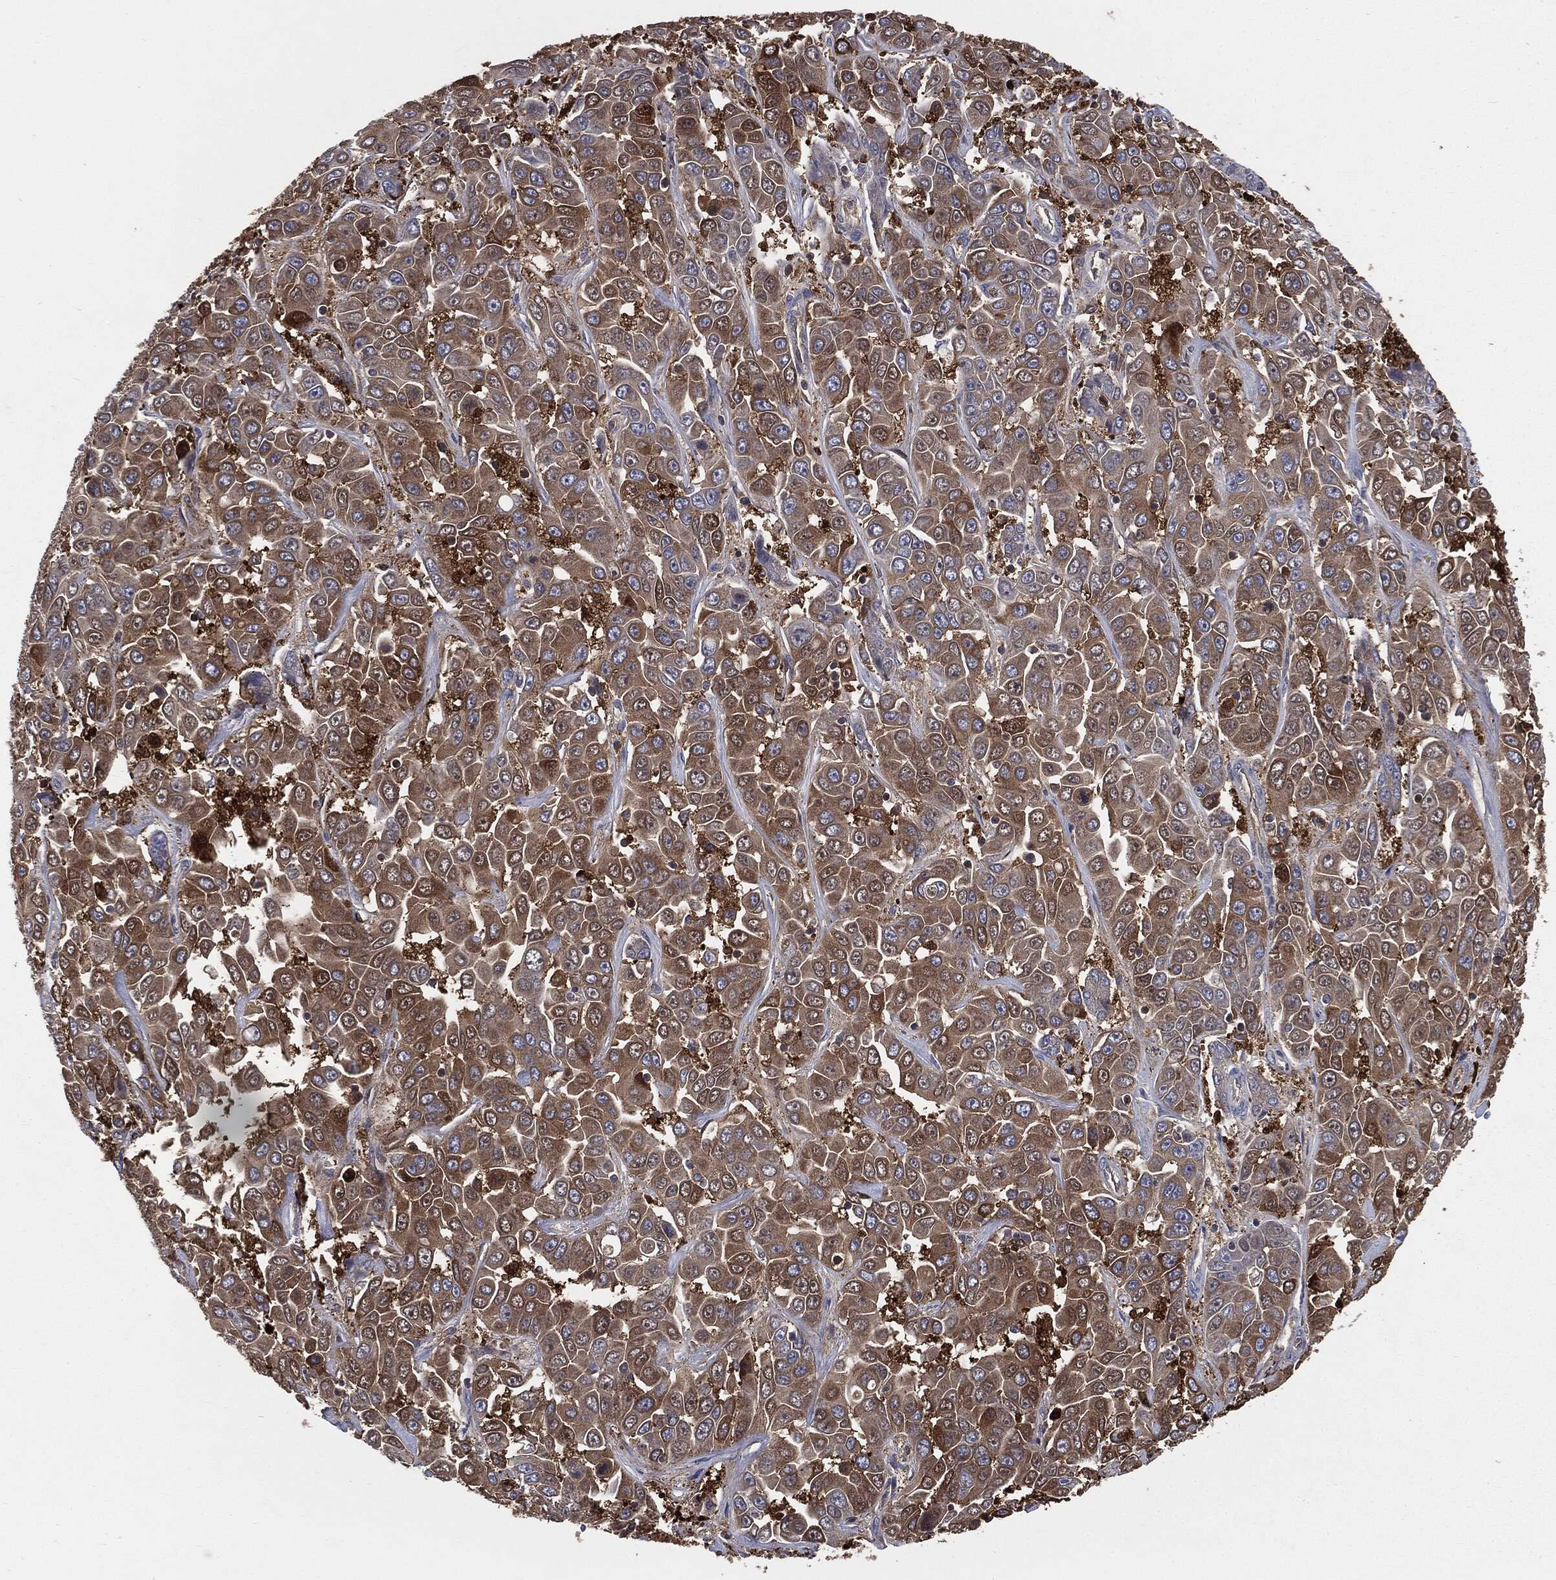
{"staining": {"intensity": "moderate", "quantity": "25%-75%", "location": "cytoplasmic/membranous"}, "tissue": "liver cancer", "cell_type": "Tumor cells", "image_type": "cancer", "snomed": [{"axis": "morphology", "description": "Cholangiocarcinoma"}, {"axis": "topography", "description": "Liver"}], "caption": "Protein staining by immunohistochemistry (IHC) reveals moderate cytoplasmic/membranous positivity in about 25%-75% of tumor cells in liver cancer.", "gene": "GNB5", "patient": {"sex": "female", "age": 52}}